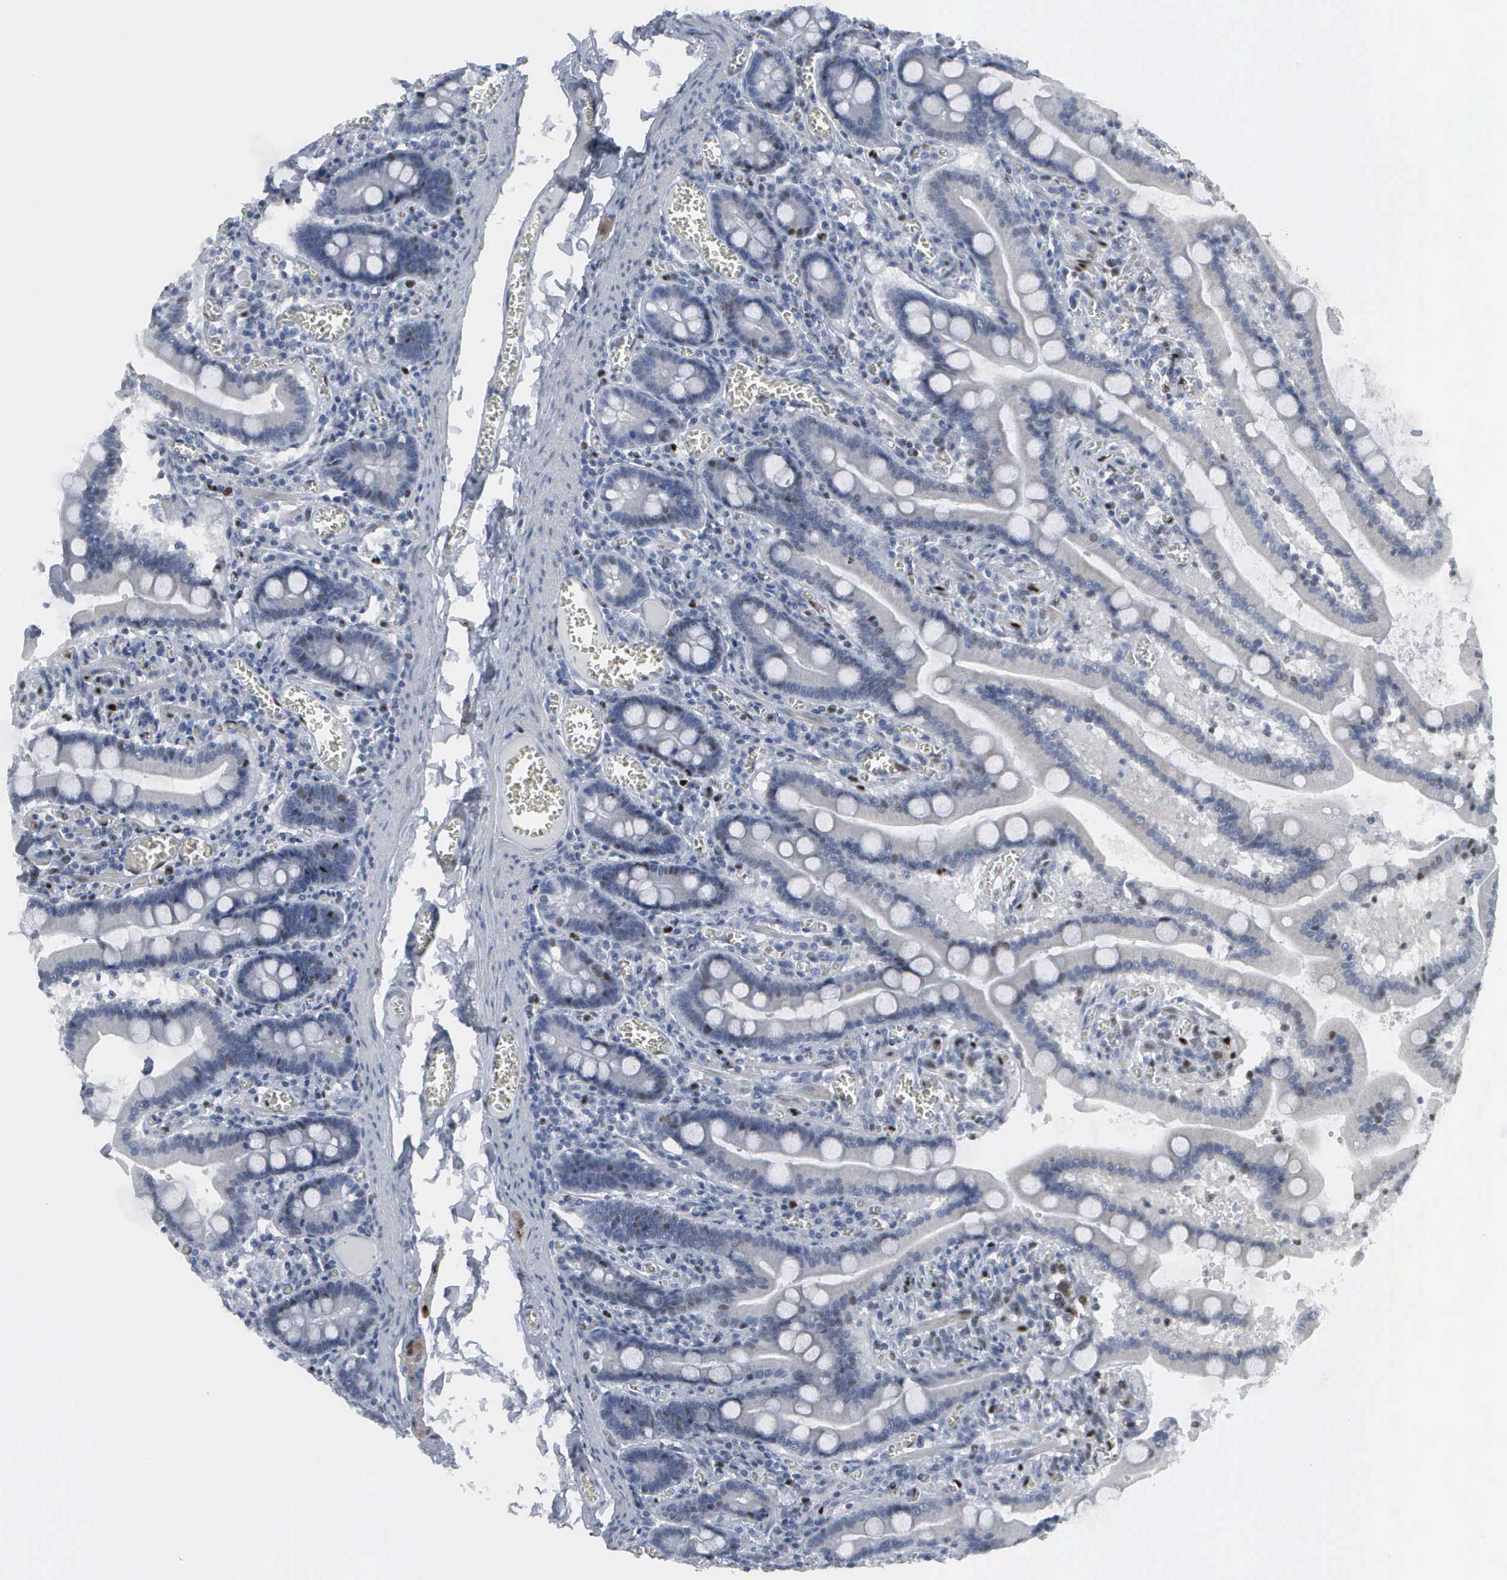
{"staining": {"intensity": "weak", "quantity": "<25%", "location": "nuclear"}, "tissue": "small intestine", "cell_type": "Glandular cells", "image_type": "normal", "snomed": [{"axis": "morphology", "description": "Normal tissue, NOS"}, {"axis": "topography", "description": "Small intestine"}], "caption": "The image exhibits no significant positivity in glandular cells of small intestine.", "gene": "CCND3", "patient": {"sex": "male", "age": 59}}